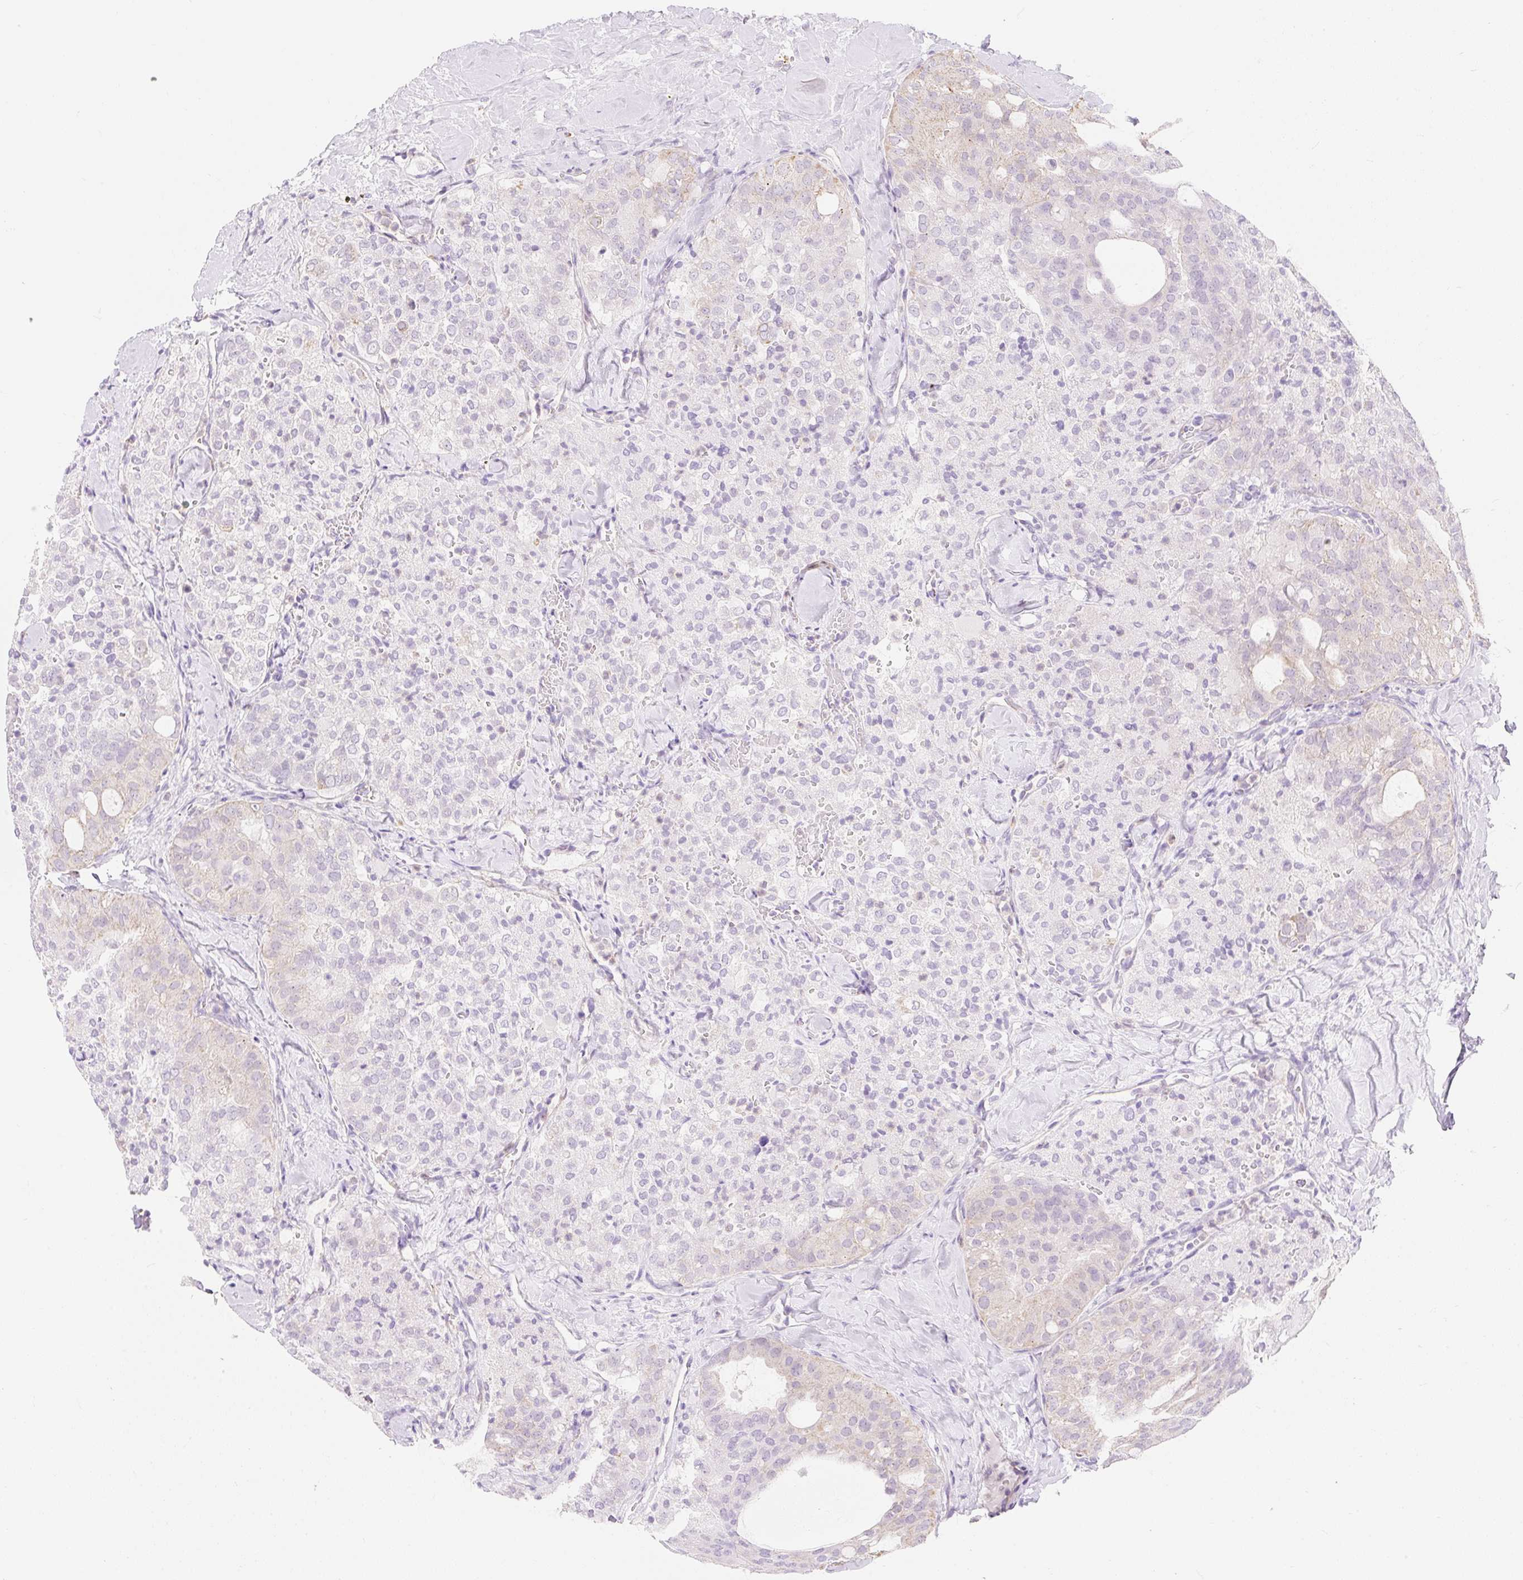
{"staining": {"intensity": "negative", "quantity": "none", "location": "none"}, "tissue": "thyroid cancer", "cell_type": "Tumor cells", "image_type": "cancer", "snomed": [{"axis": "morphology", "description": "Follicular adenoma carcinoma, NOS"}, {"axis": "topography", "description": "Thyroid gland"}], "caption": "A histopathology image of human thyroid cancer (follicular adenoma carcinoma) is negative for staining in tumor cells.", "gene": "DHX35", "patient": {"sex": "male", "age": 75}}